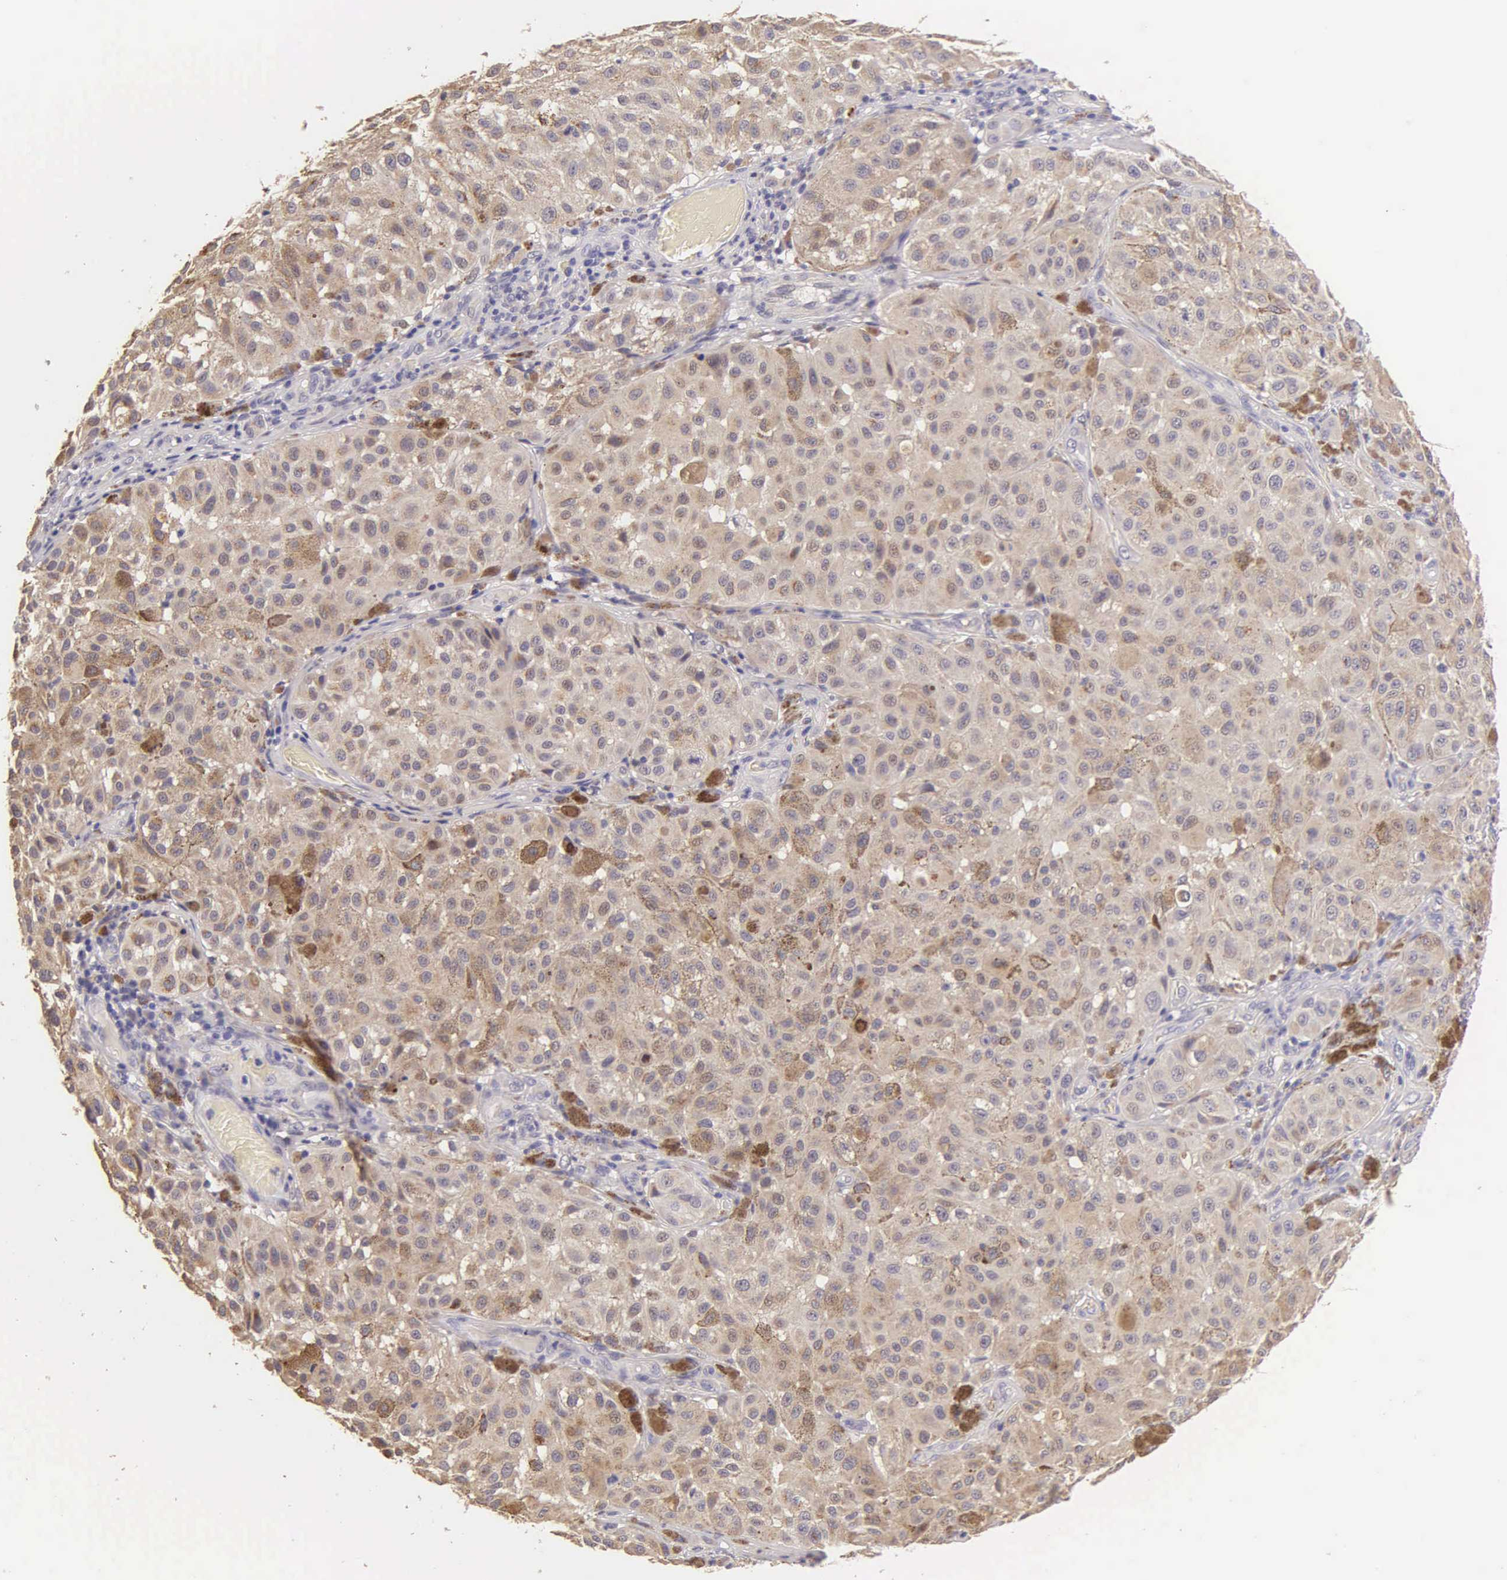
{"staining": {"intensity": "weak", "quantity": ">75%", "location": "cytoplasmic/membranous"}, "tissue": "melanoma", "cell_type": "Tumor cells", "image_type": "cancer", "snomed": [{"axis": "morphology", "description": "Malignant melanoma, NOS"}, {"axis": "topography", "description": "Skin"}], "caption": "Protein expression analysis of melanoma shows weak cytoplasmic/membranous positivity in approximately >75% of tumor cells.", "gene": "ESR1", "patient": {"sex": "female", "age": 64}}